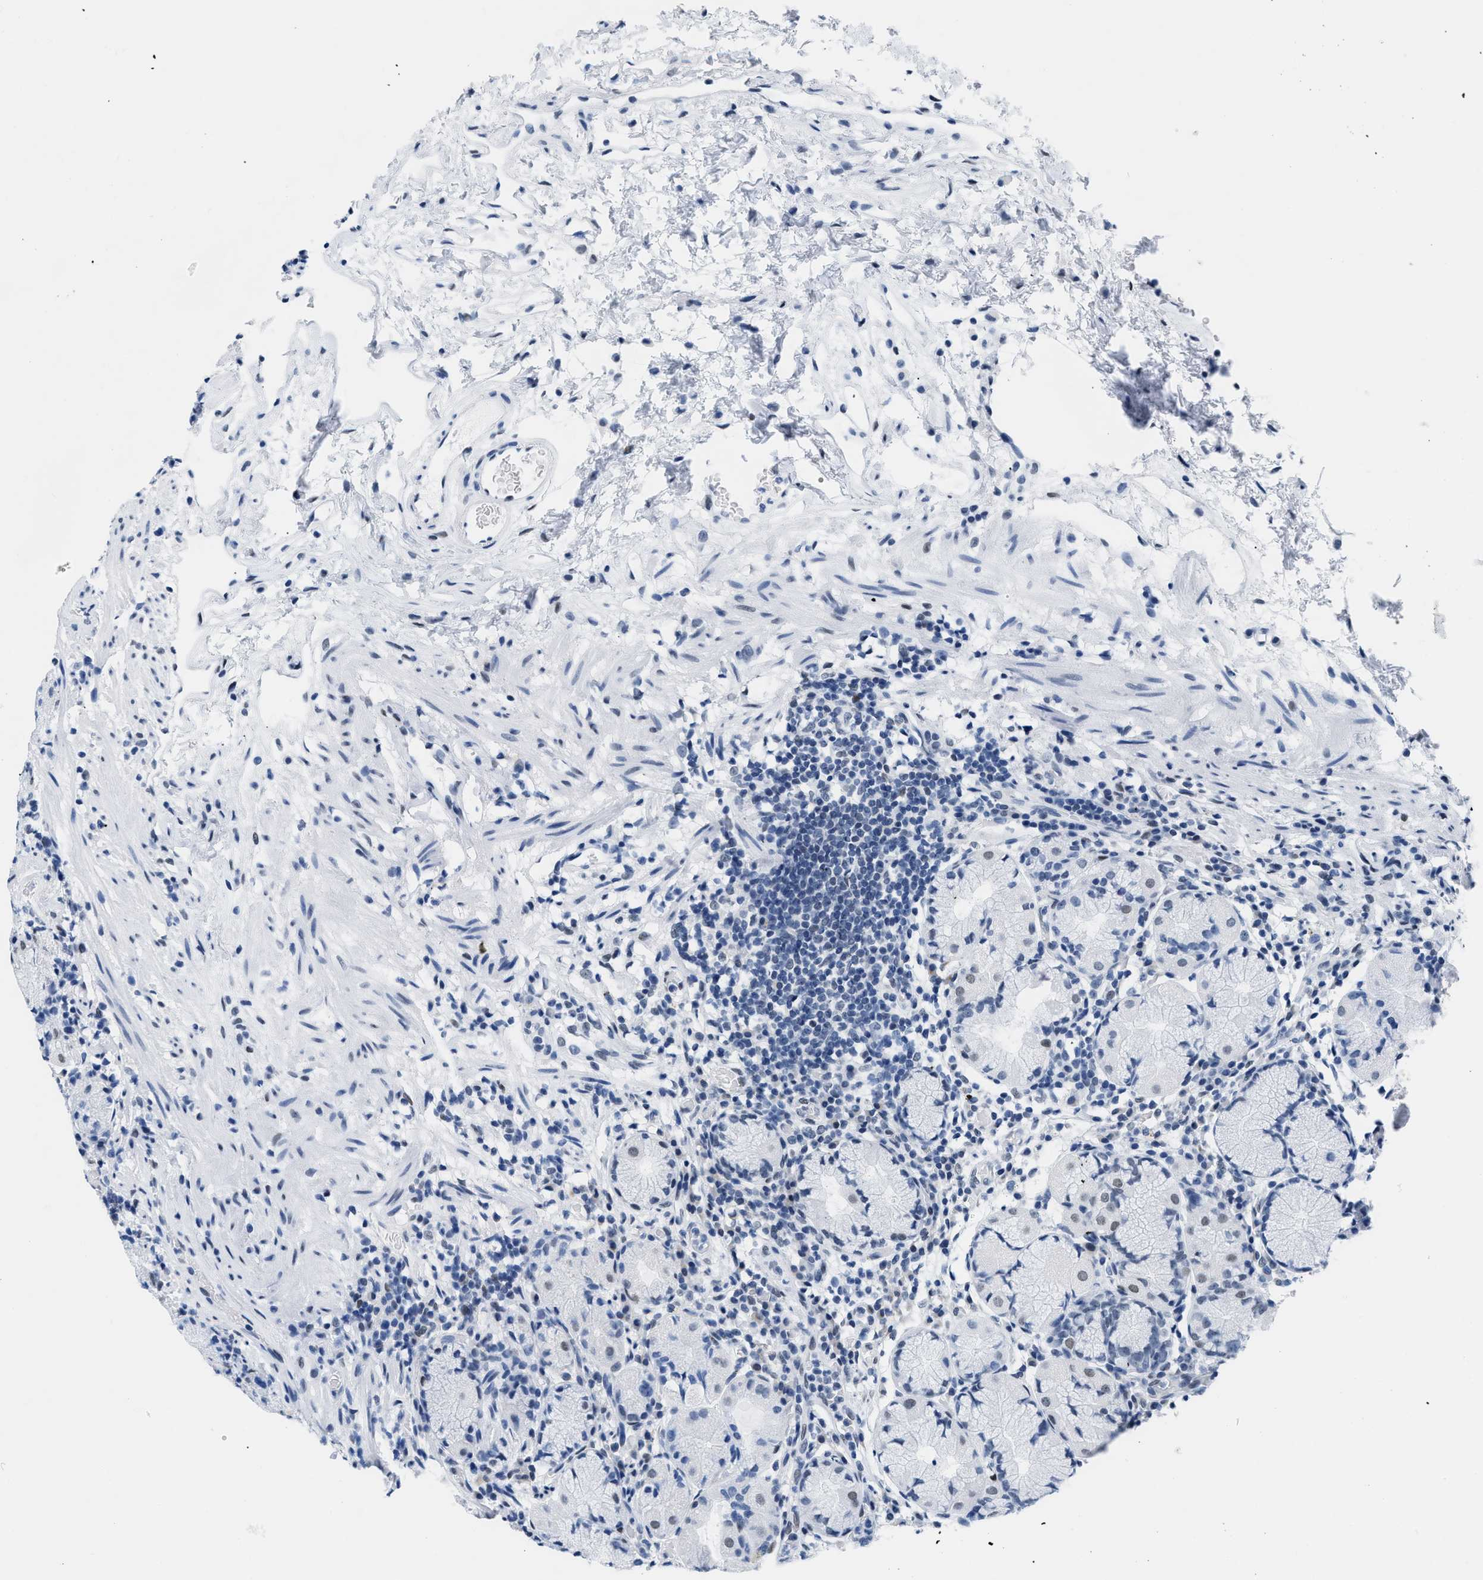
{"staining": {"intensity": "moderate", "quantity": "<25%", "location": "nuclear"}, "tissue": "stomach", "cell_type": "Glandular cells", "image_type": "normal", "snomed": [{"axis": "morphology", "description": "Normal tissue, NOS"}, {"axis": "topography", "description": "Stomach"}, {"axis": "topography", "description": "Stomach, lower"}], "caption": "About <25% of glandular cells in normal human stomach display moderate nuclear protein expression as visualized by brown immunohistochemical staining.", "gene": "CTBP1", "patient": {"sex": "female", "age": 75}}